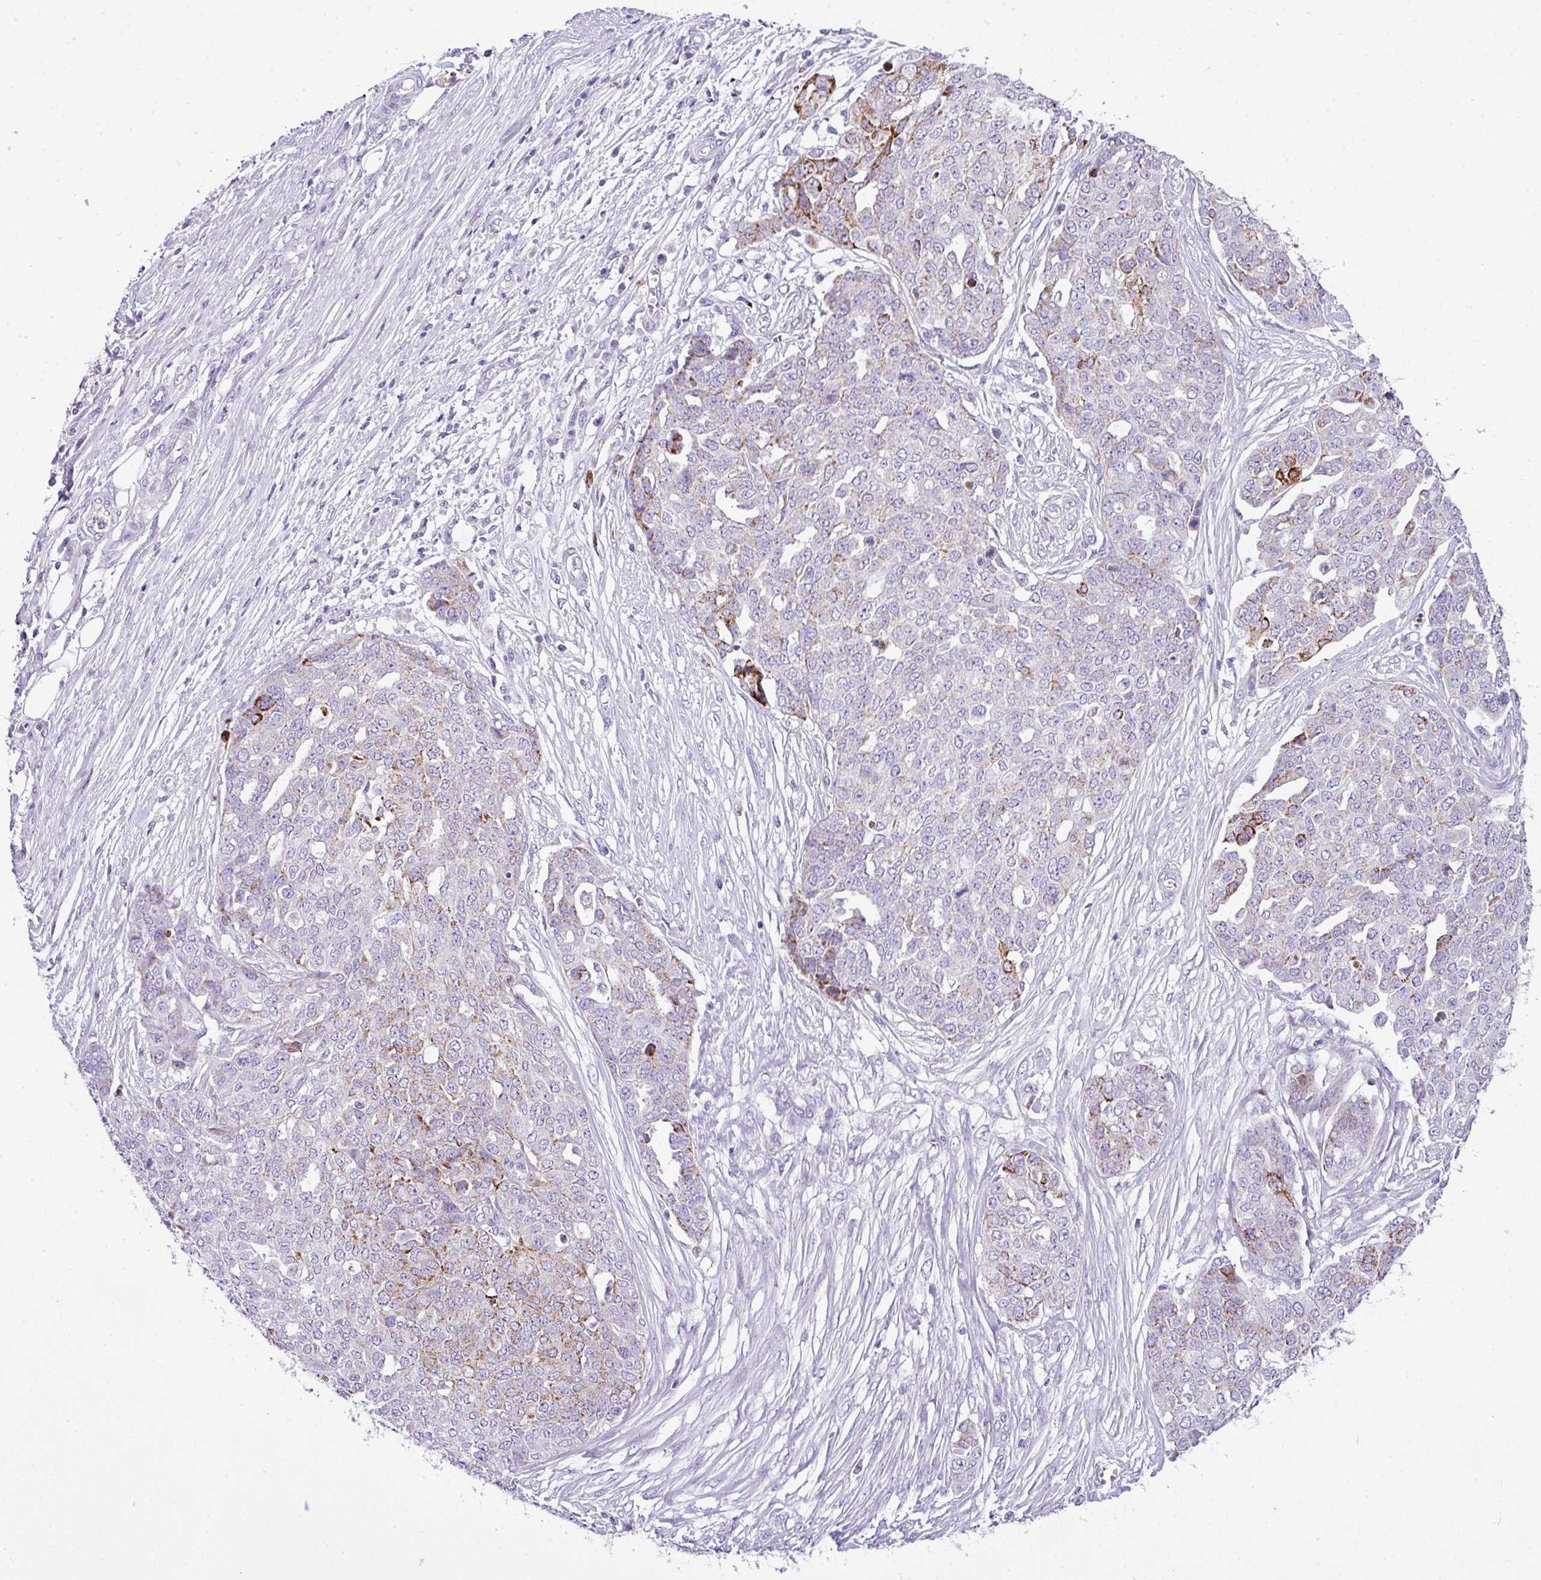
{"staining": {"intensity": "moderate", "quantity": "<25%", "location": "cytoplasmic/membranous"}, "tissue": "ovarian cancer", "cell_type": "Tumor cells", "image_type": "cancer", "snomed": [{"axis": "morphology", "description": "Cystadenocarcinoma, serous, NOS"}, {"axis": "topography", "description": "Soft tissue"}, {"axis": "topography", "description": "Ovary"}], "caption": "A micrograph of serous cystadenocarcinoma (ovarian) stained for a protein reveals moderate cytoplasmic/membranous brown staining in tumor cells.", "gene": "RCAN2", "patient": {"sex": "female", "age": 57}}